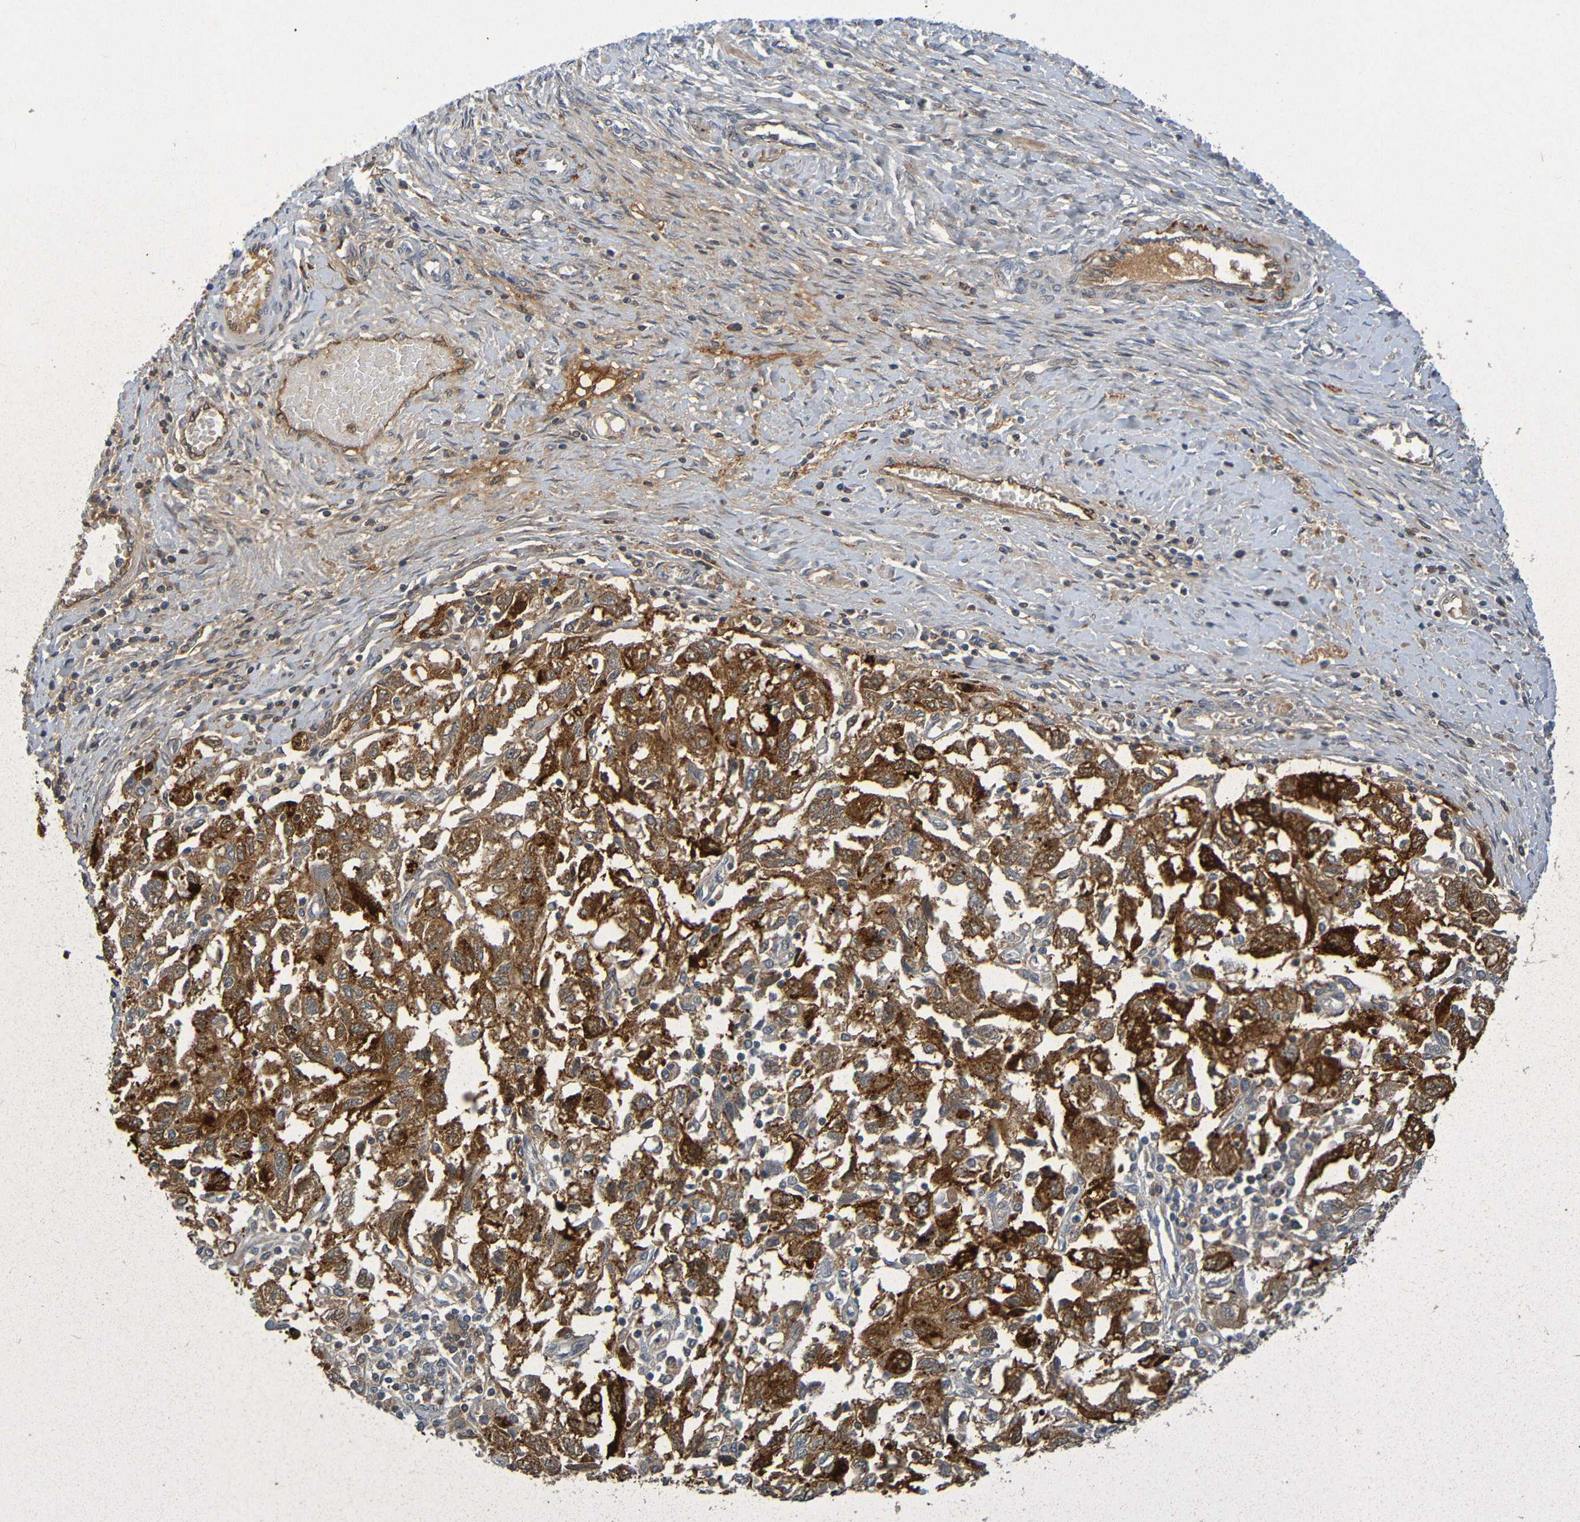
{"staining": {"intensity": "strong", "quantity": ">75%", "location": "cytoplasmic/membranous"}, "tissue": "ovarian cancer", "cell_type": "Tumor cells", "image_type": "cancer", "snomed": [{"axis": "morphology", "description": "Carcinoma, NOS"}, {"axis": "morphology", "description": "Cystadenocarcinoma, serous, NOS"}, {"axis": "topography", "description": "Ovary"}], "caption": "About >75% of tumor cells in ovarian serous cystadenocarcinoma demonstrate strong cytoplasmic/membranous protein expression as visualized by brown immunohistochemical staining.", "gene": "IL10", "patient": {"sex": "female", "age": 69}}